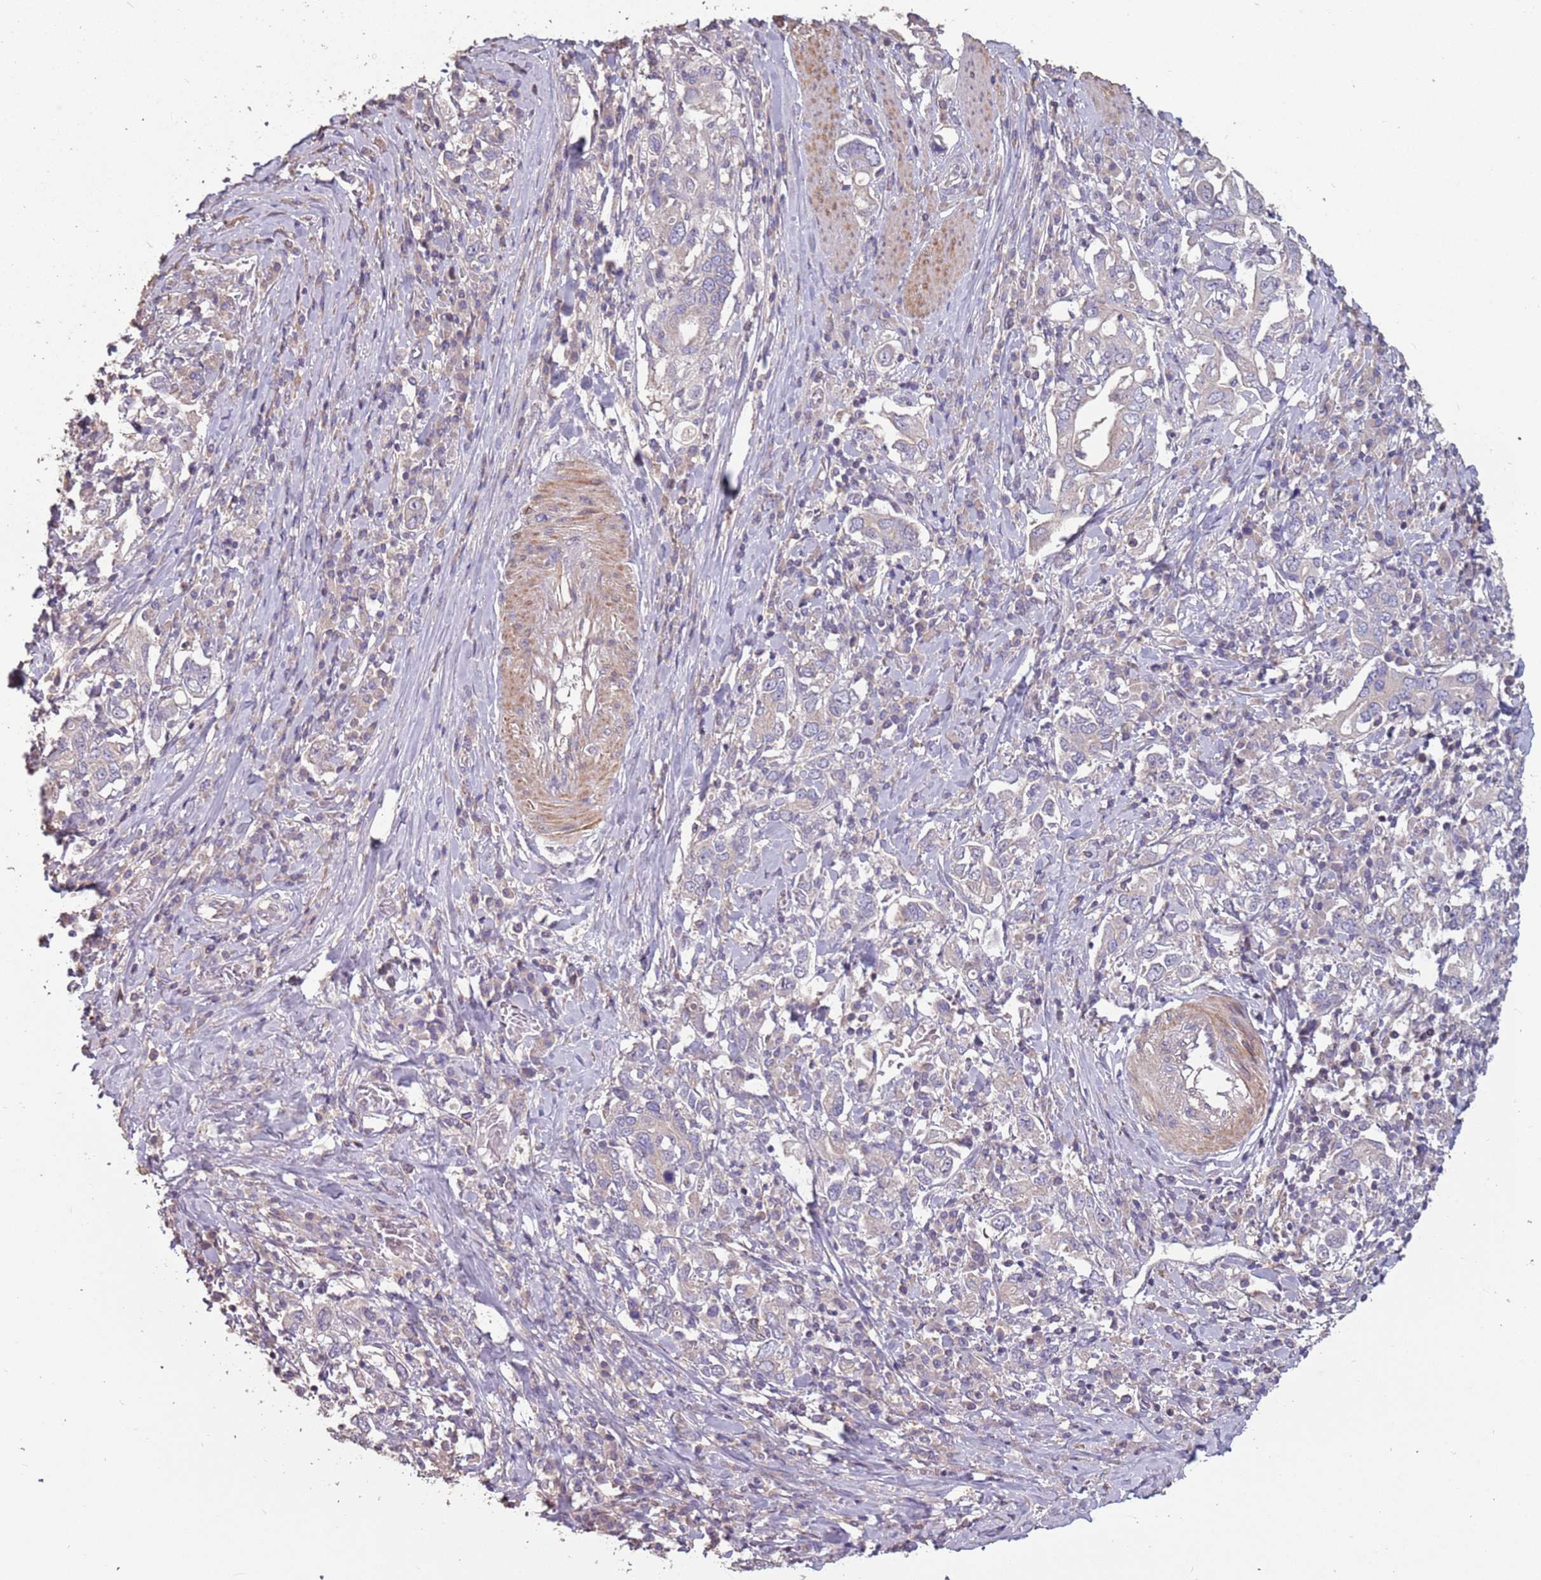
{"staining": {"intensity": "negative", "quantity": "none", "location": "none"}, "tissue": "stomach cancer", "cell_type": "Tumor cells", "image_type": "cancer", "snomed": [{"axis": "morphology", "description": "Adenocarcinoma, NOS"}, {"axis": "topography", "description": "Stomach, upper"}, {"axis": "topography", "description": "Stomach"}], "caption": "Histopathology image shows no significant protein expression in tumor cells of stomach cancer (adenocarcinoma).", "gene": "MBD3L1", "patient": {"sex": "male", "age": 62}}